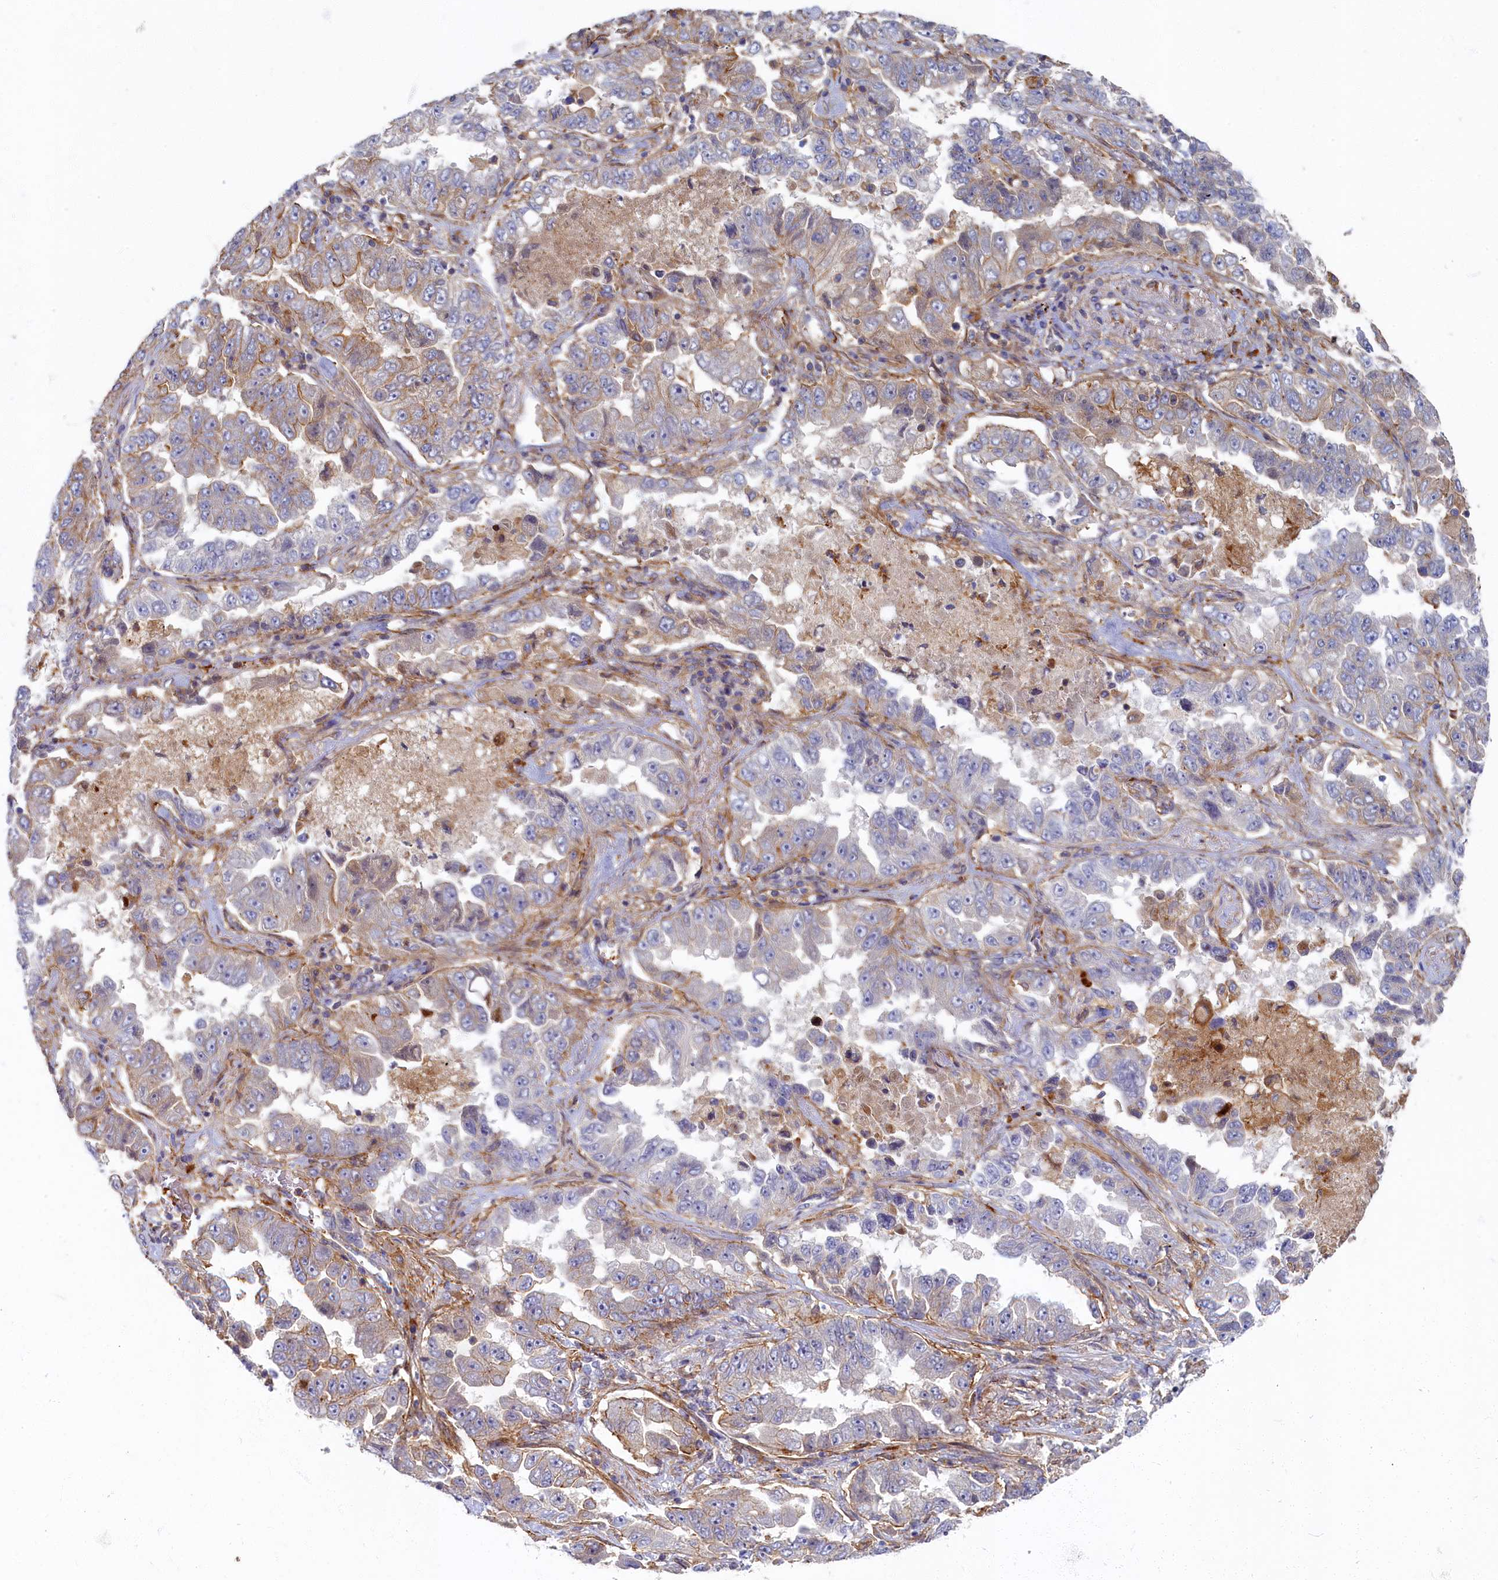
{"staining": {"intensity": "moderate", "quantity": "<25%", "location": "cytoplasmic/membranous"}, "tissue": "lung cancer", "cell_type": "Tumor cells", "image_type": "cancer", "snomed": [{"axis": "morphology", "description": "Adenocarcinoma, NOS"}, {"axis": "topography", "description": "Lung"}], "caption": "Protein expression analysis of lung cancer (adenocarcinoma) reveals moderate cytoplasmic/membranous positivity in approximately <25% of tumor cells. (IHC, brightfield microscopy, high magnification).", "gene": "PSMG2", "patient": {"sex": "female", "age": 51}}